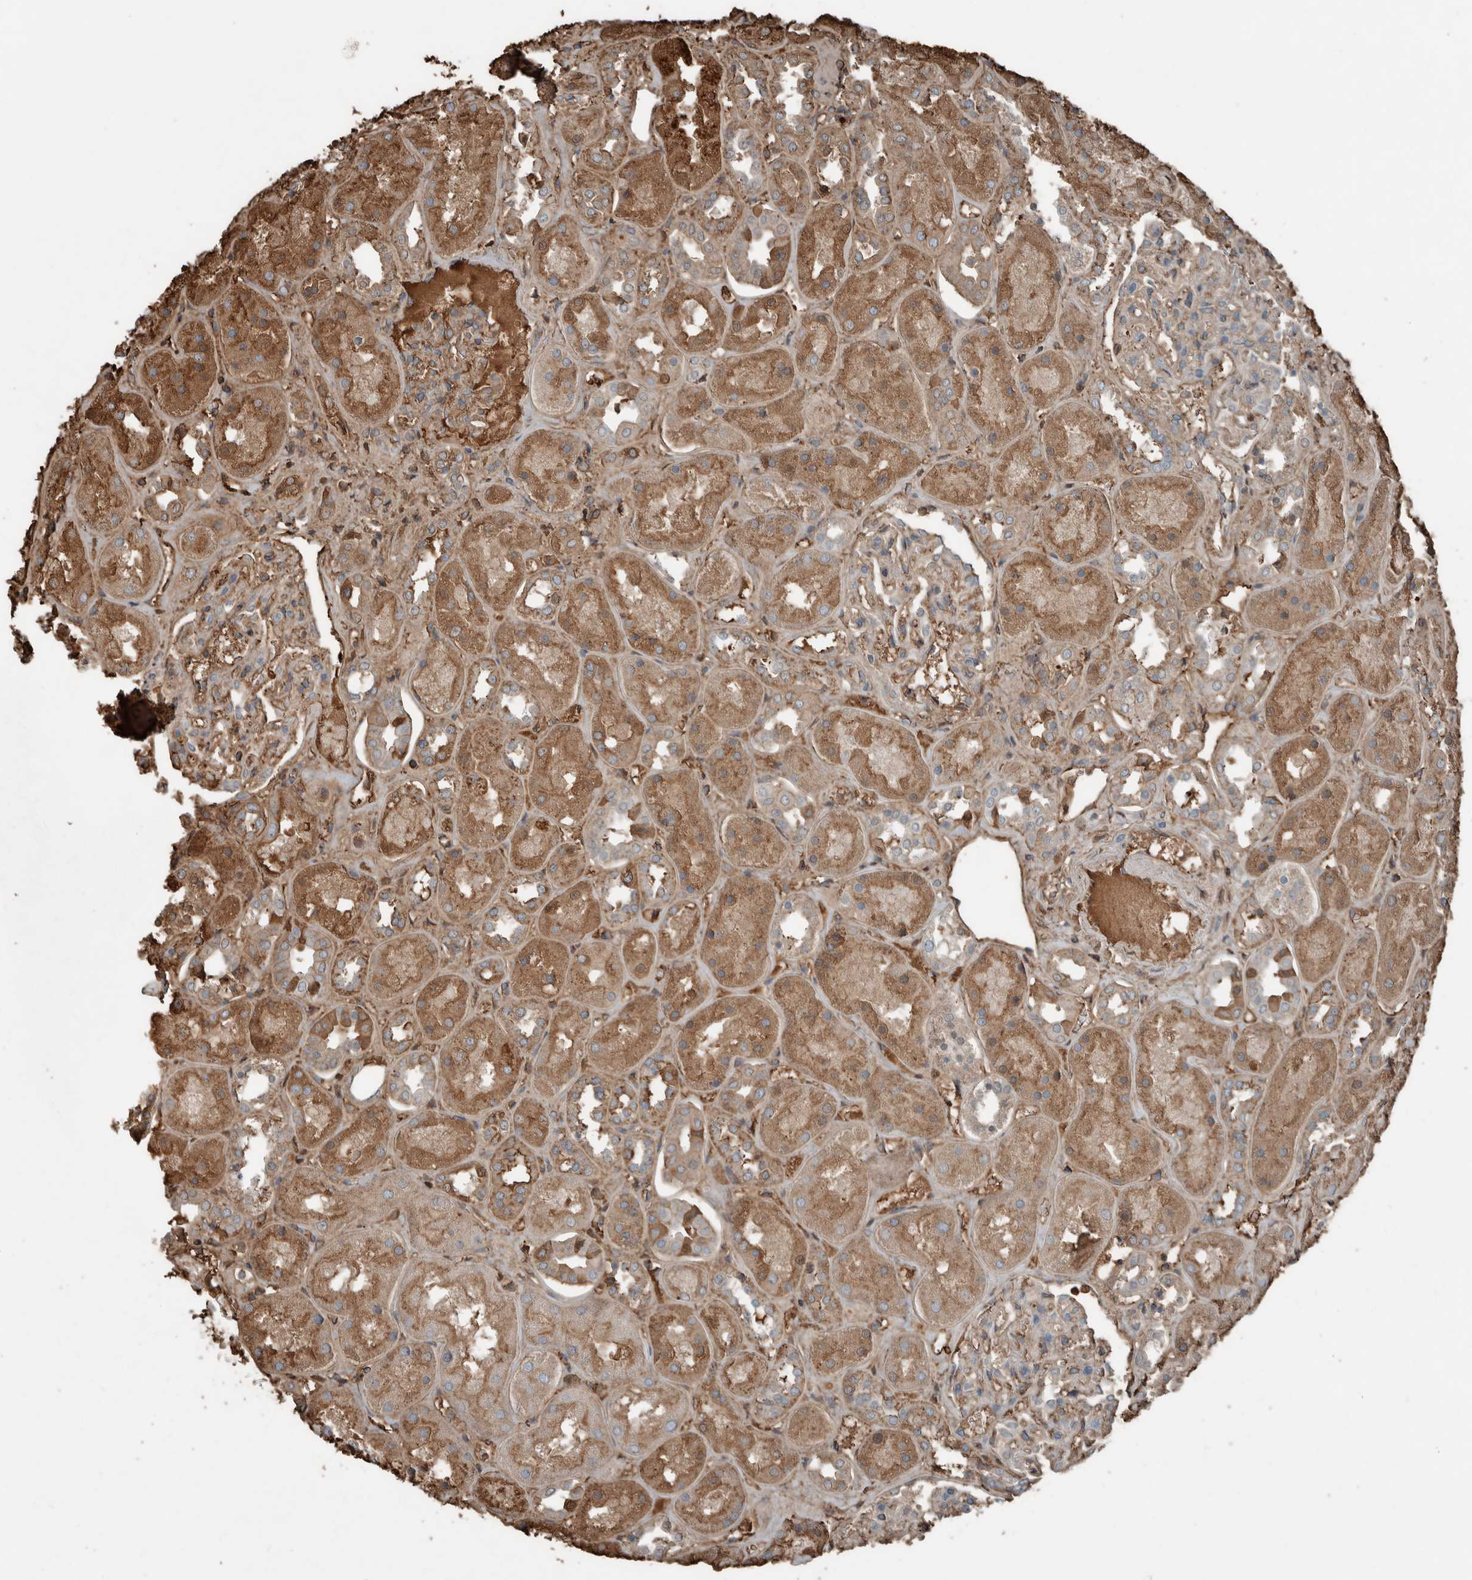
{"staining": {"intensity": "moderate", "quantity": "25%-75%", "location": "cytoplasmic/membranous"}, "tissue": "kidney", "cell_type": "Cells in glomeruli", "image_type": "normal", "snomed": [{"axis": "morphology", "description": "Normal tissue, NOS"}, {"axis": "topography", "description": "Kidney"}], "caption": "Immunohistochemical staining of unremarkable kidney reveals 25%-75% levels of moderate cytoplasmic/membranous protein positivity in about 25%-75% of cells in glomeruli.", "gene": "USP34", "patient": {"sex": "male", "age": 70}}